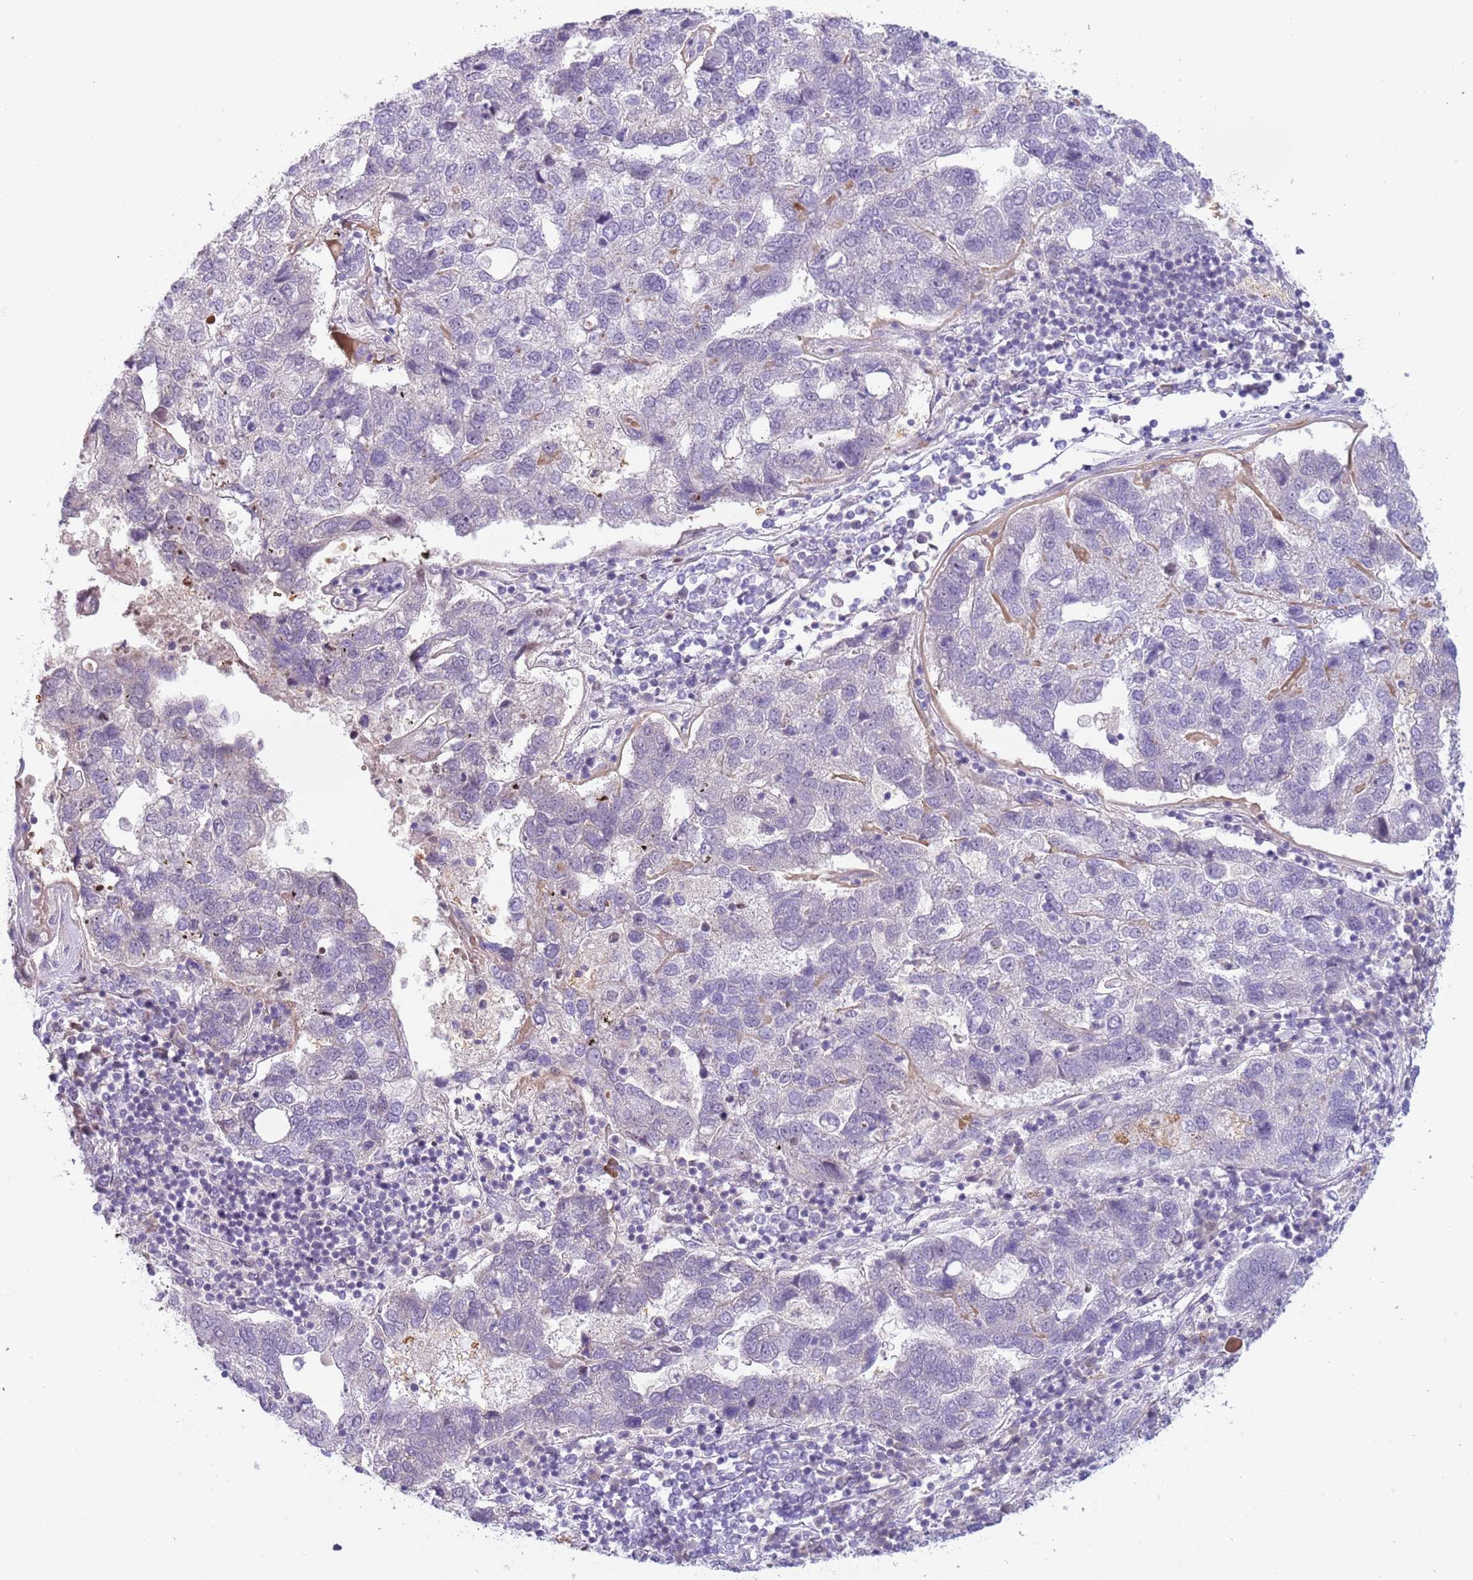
{"staining": {"intensity": "negative", "quantity": "none", "location": "none"}, "tissue": "pancreatic cancer", "cell_type": "Tumor cells", "image_type": "cancer", "snomed": [{"axis": "morphology", "description": "Adenocarcinoma, NOS"}, {"axis": "topography", "description": "Pancreas"}], "caption": "Immunohistochemistry micrograph of neoplastic tissue: adenocarcinoma (pancreatic) stained with DAB (3,3'-diaminobenzidine) exhibits no significant protein staining in tumor cells.", "gene": "LYPD6B", "patient": {"sex": "female", "age": 61}}